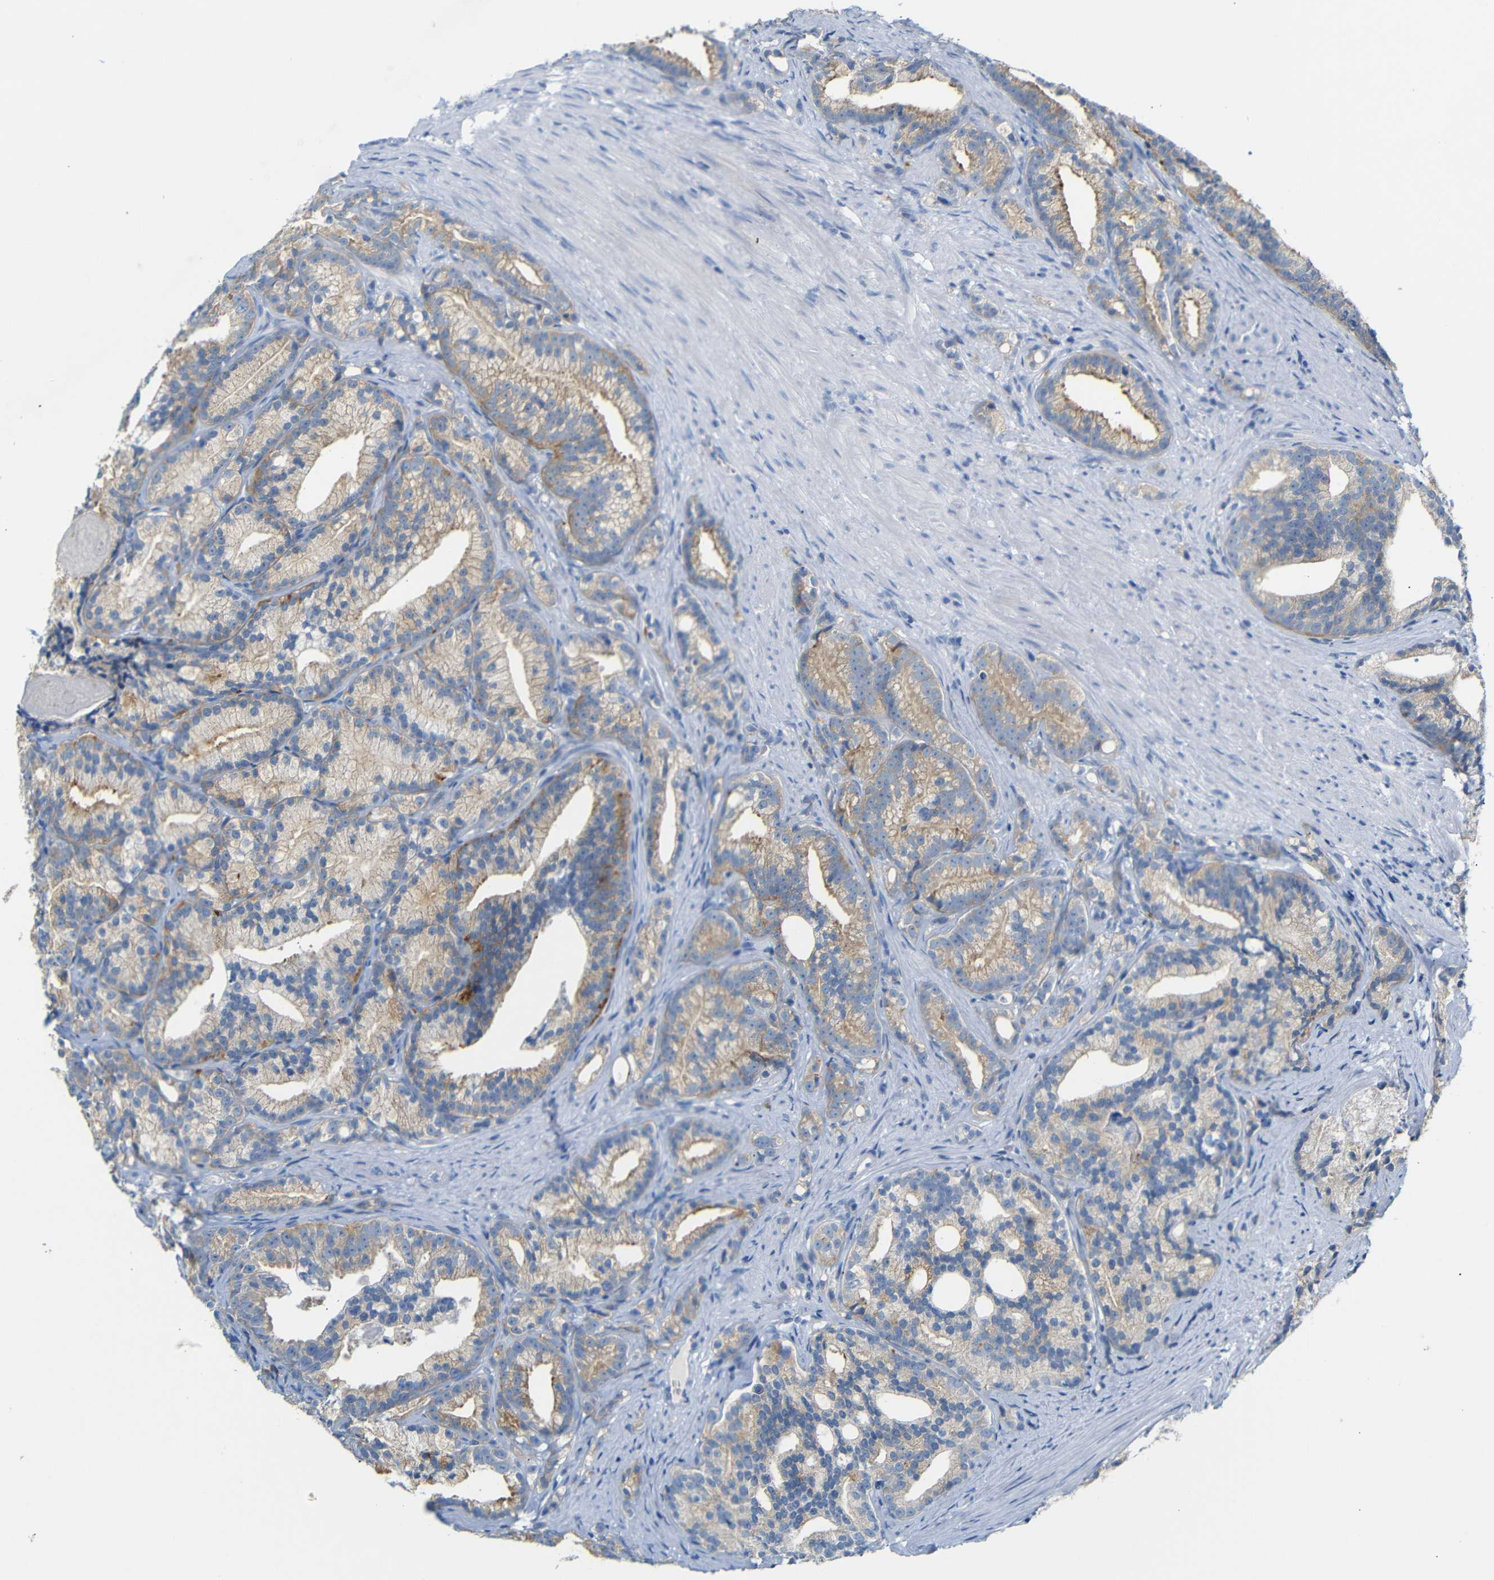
{"staining": {"intensity": "moderate", "quantity": "25%-75%", "location": "cytoplasmic/membranous"}, "tissue": "prostate cancer", "cell_type": "Tumor cells", "image_type": "cancer", "snomed": [{"axis": "morphology", "description": "Adenocarcinoma, Low grade"}, {"axis": "topography", "description": "Prostate"}], "caption": "A histopathology image of low-grade adenocarcinoma (prostate) stained for a protein reveals moderate cytoplasmic/membranous brown staining in tumor cells.", "gene": "FCRL1", "patient": {"sex": "male", "age": 89}}